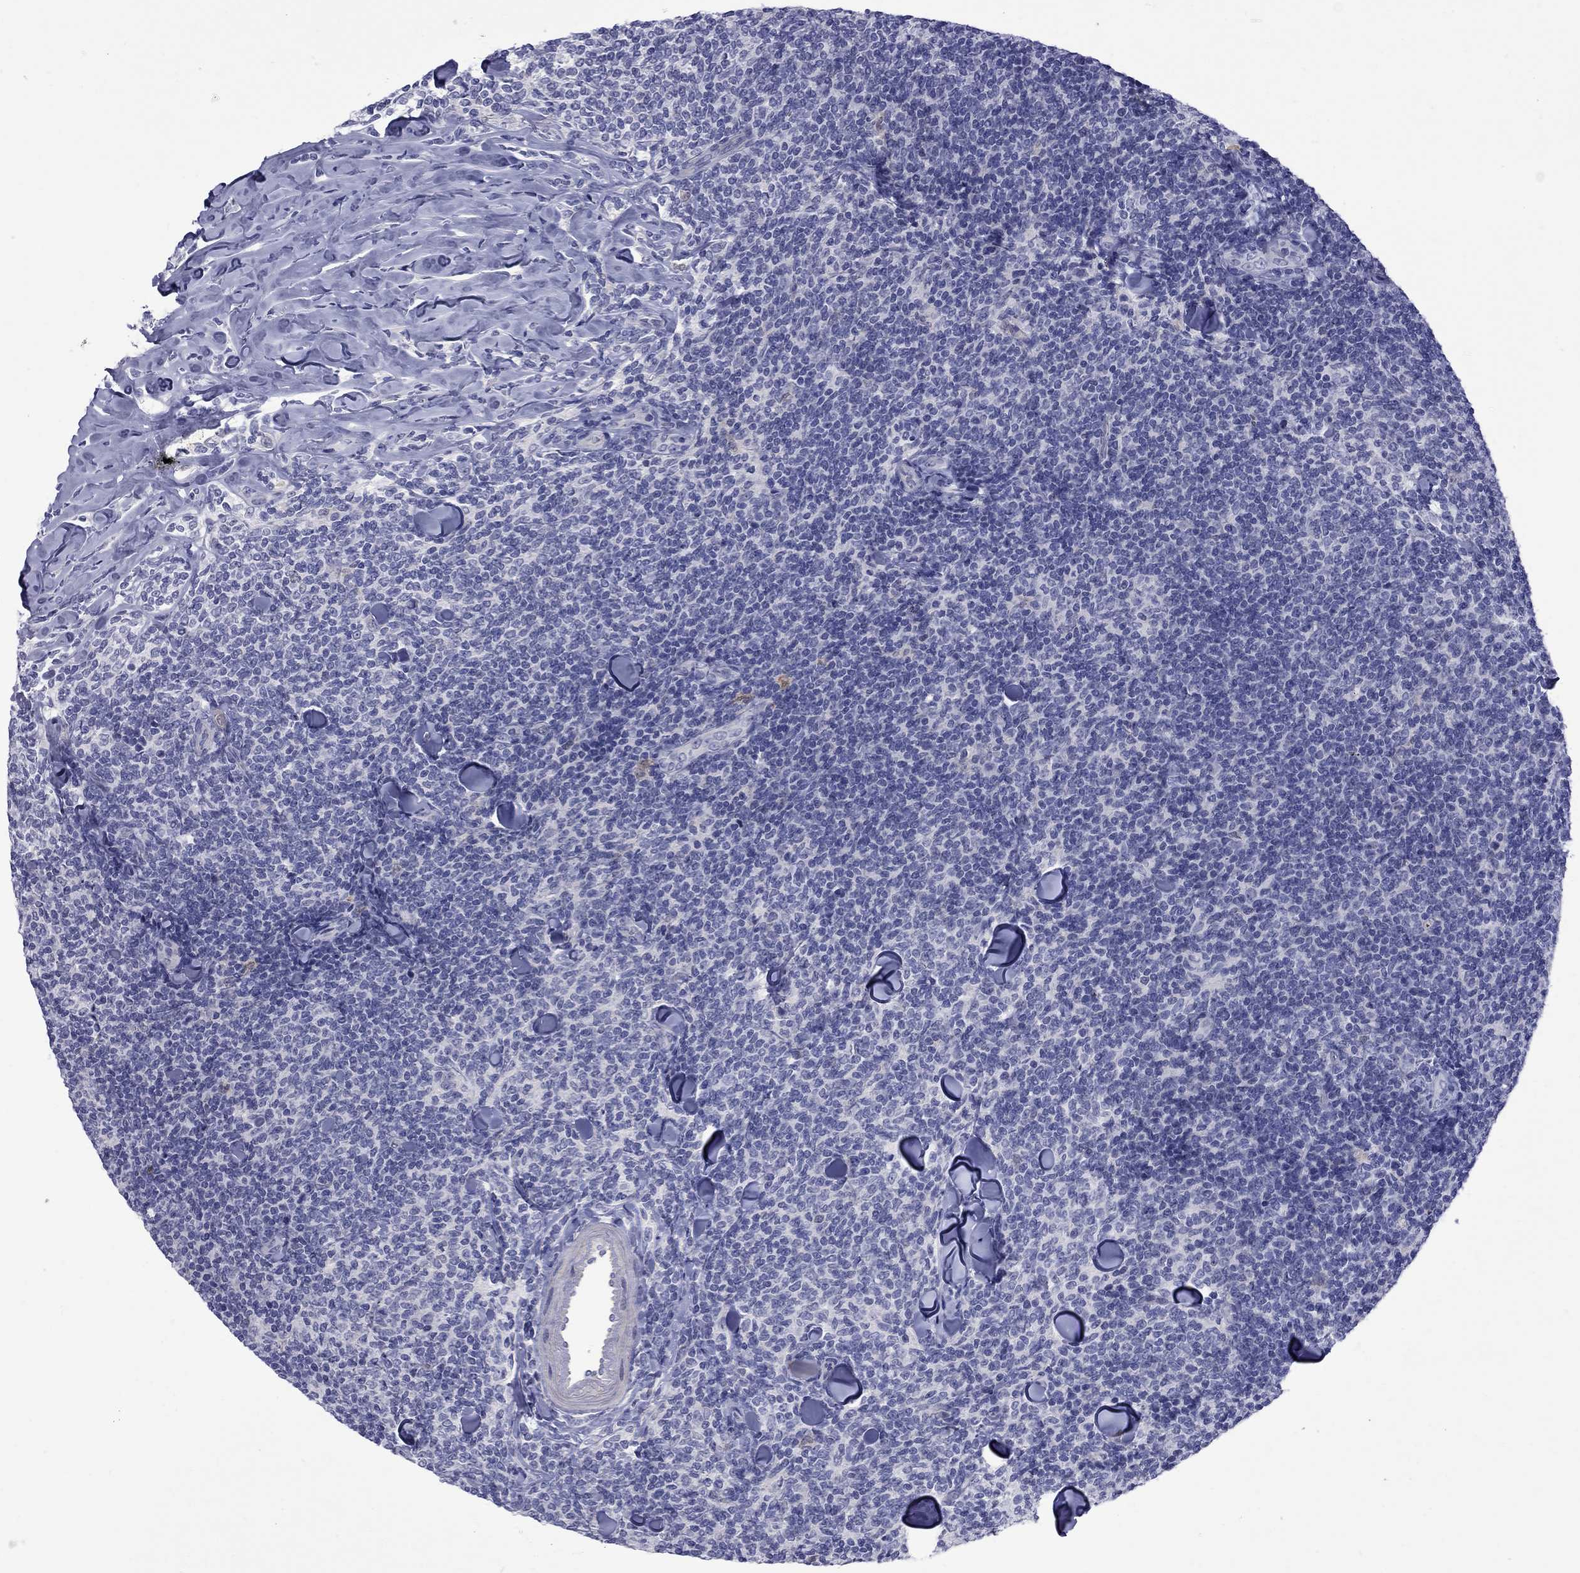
{"staining": {"intensity": "negative", "quantity": "none", "location": "none"}, "tissue": "lymphoma", "cell_type": "Tumor cells", "image_type": "cancer", "snomed": [{"axis": "morphology", "description": "Malignant lymphoma, non-Hodgkin's type, Low grade"}, {"axis": "topography", "description": "Lymph node"}], "caption": "Immunohistochemistry of lymphoma displays no staining in tumor cells.", "gene": "CTNNBIP1", "patient": {"sex": "female", "age": 56}}